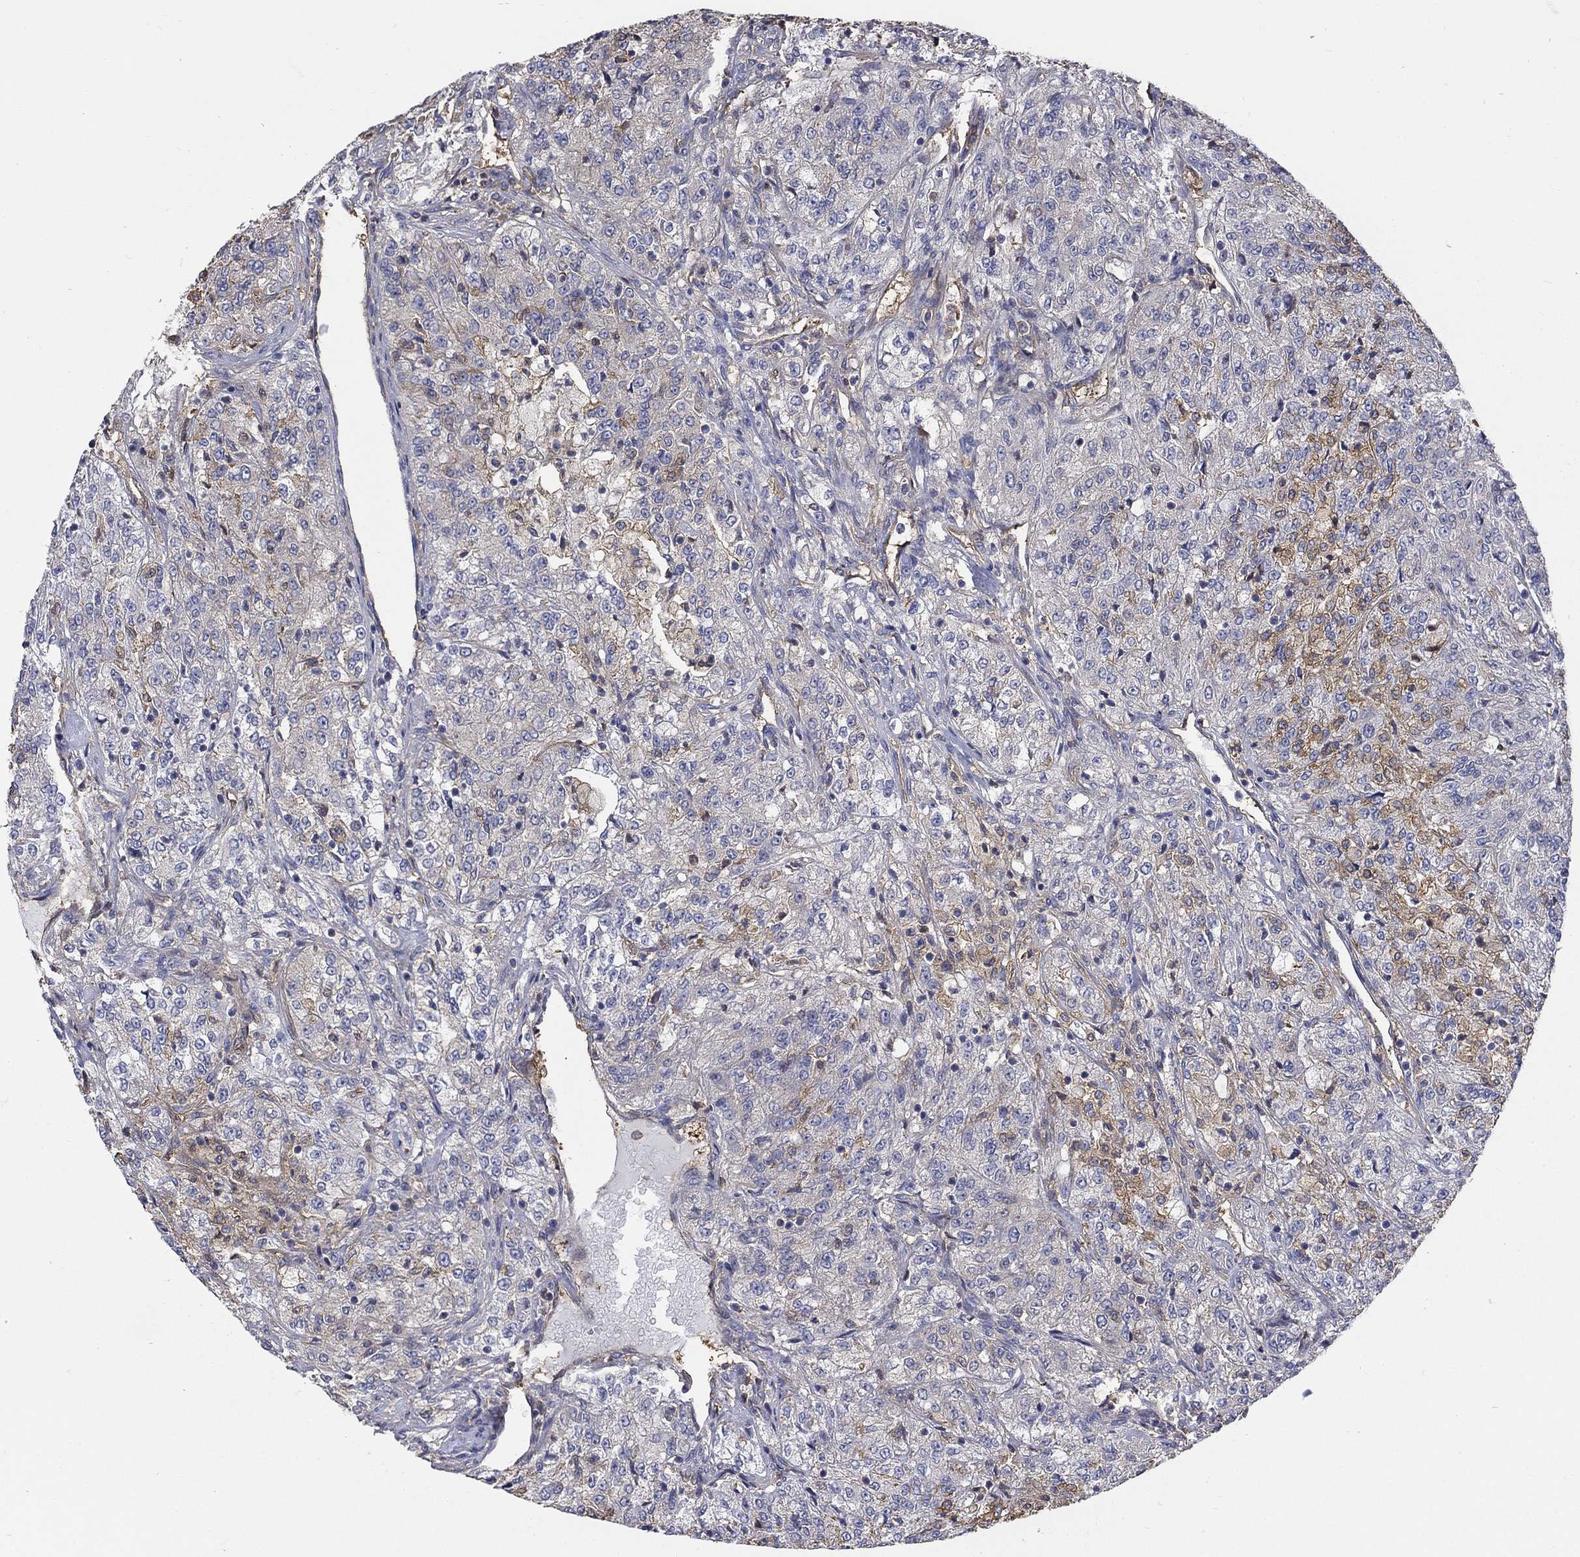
{"staining": {"intensity": "moderate", "quantity": "<25%", "location": "cytoplasmic/membranous"}, "tissue": "renal cancer", "cell_type": "Tumor cells", "image_type": "cancer", "snomed": [{"axis": "morphology", "description": "Adenocarcinoma, NOS"}, {"axis": "topography", "description": "Kidney"}], "caption": "Protein analysis of renal cancer tissue shows moderate cytoplasmic/membranous staining in about <25% of tumor cells.", "gene": "DPYSL2", "patient": {"sex": "female", "age": 63}}